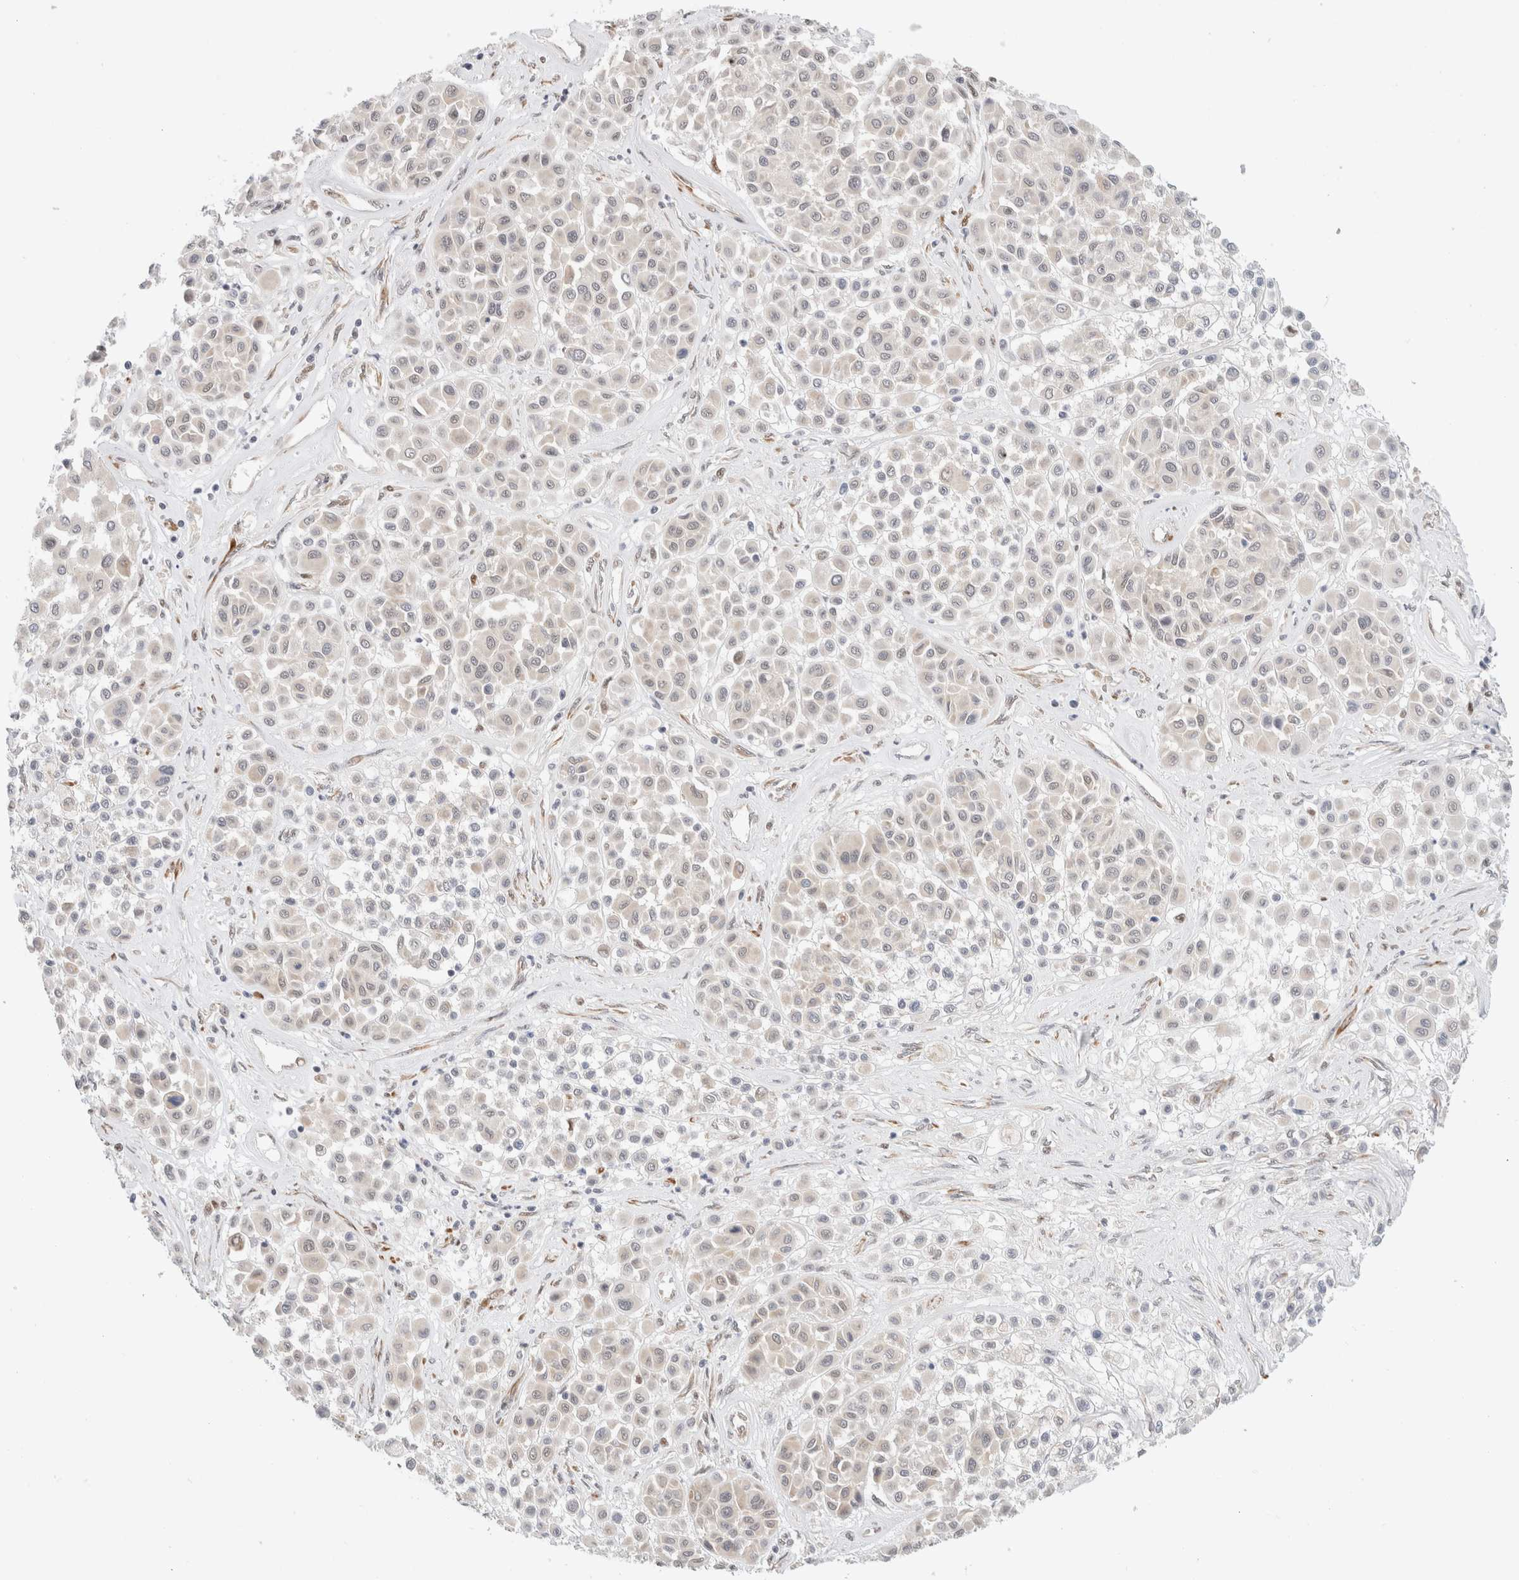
{"staining": {"intensity": "negative", "quantity": "none", "location": "none"}, "tissue": "melanoma", "cell_type": "Tumor cells", "image_type": "cancer", "snomed": [{"axis": "morphology", "description": "Malignant melanoma, Metastatic site"}, {"axis": "topography", "description": "Soft tissue"}], "caption": "The histopathology image displays no staining of tumor cells in malignant melanoma (metastatic site). (Stains: DAB (3,3'-diaminobenzidine) IHC with hematoxylin counter stain, Microscopy: brightfield microscopy at high magnification).", "gene": "HDLBP", "patient": {"sex": "male", "age": 41}}